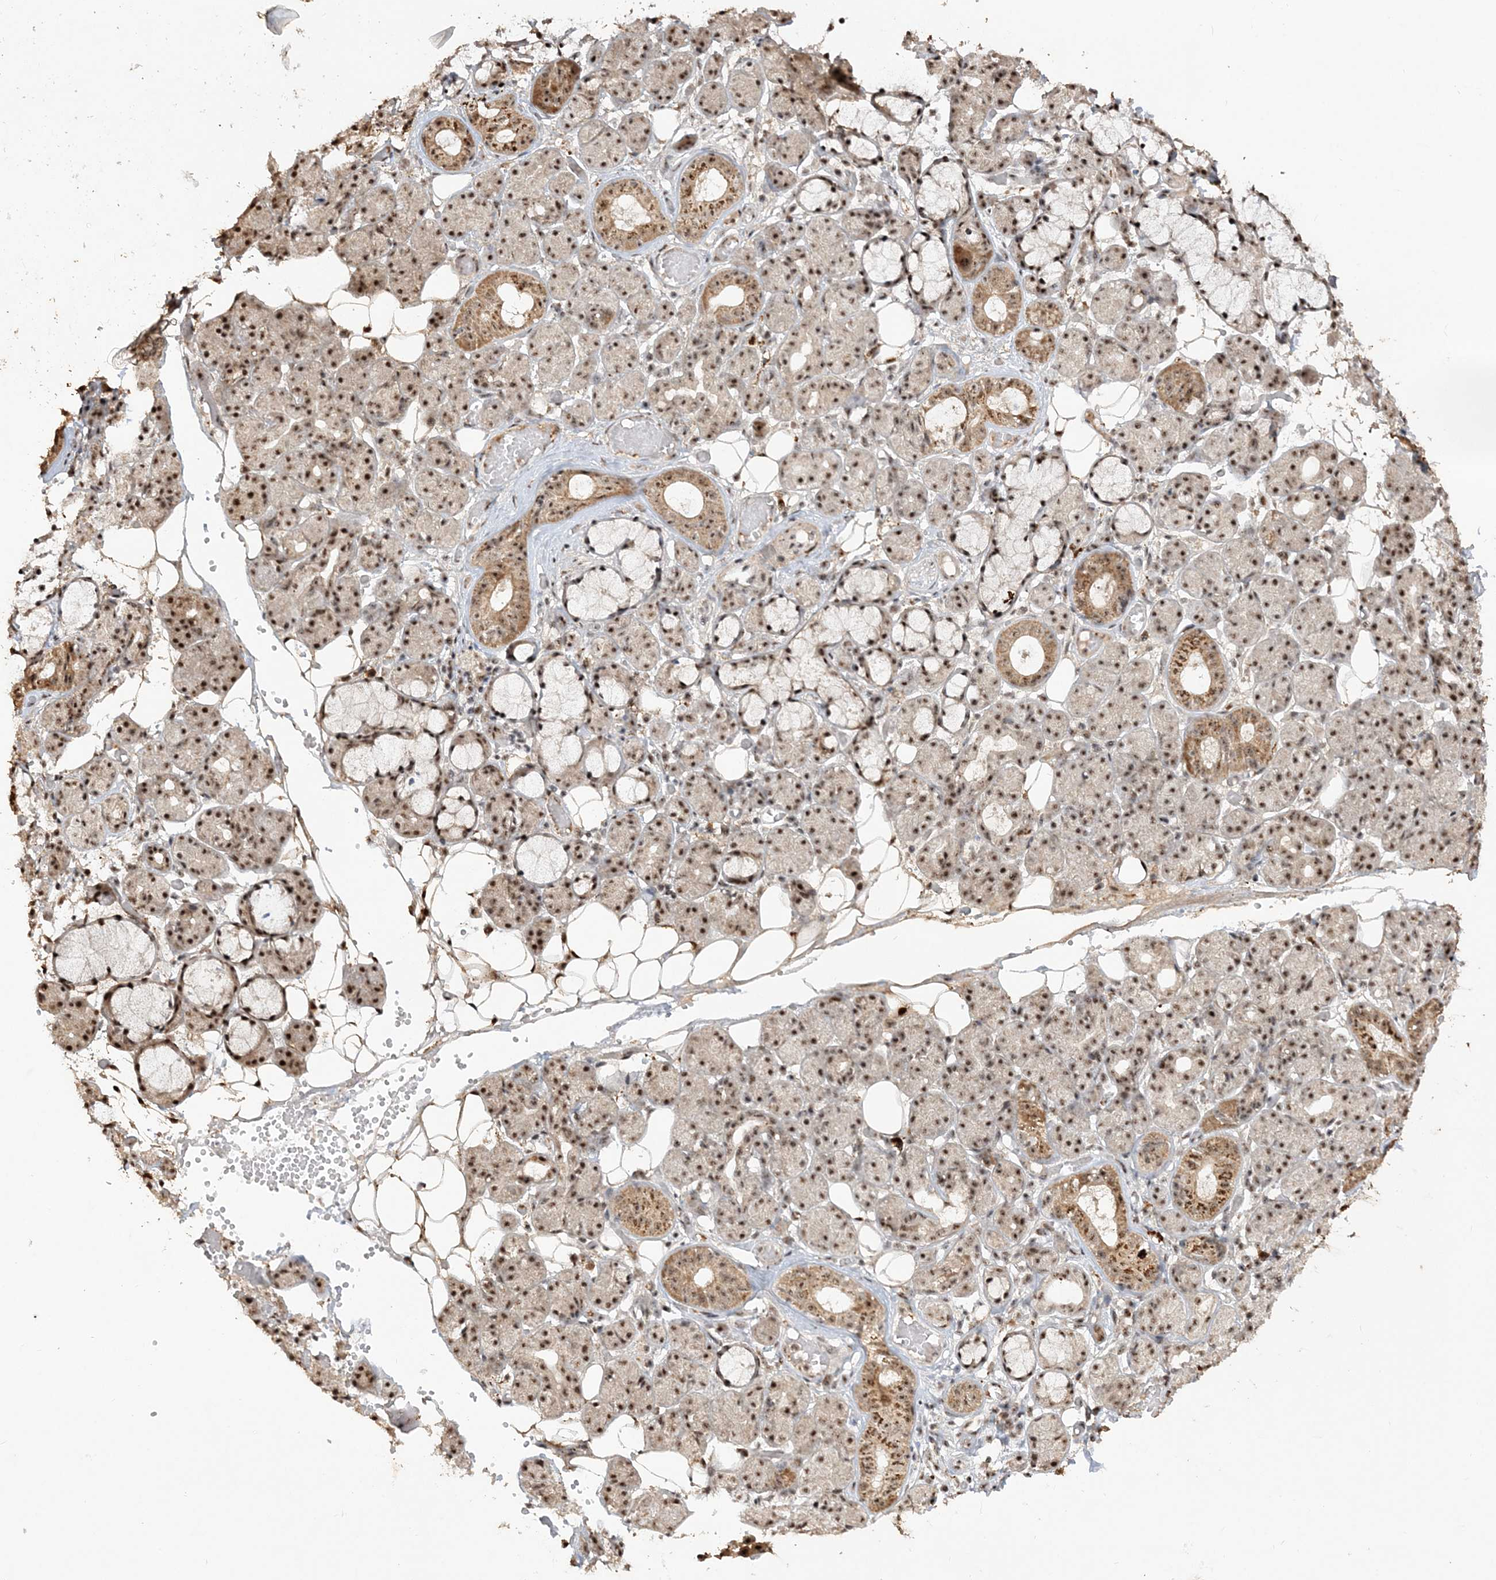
{"staining": {"intensity": "strong", "quantity": ">75%", "location": "cytoplasmic/membranous,nuclear"}, "tissue": "salivary gland", "cell_type": "Glandular cells", "image_type": "normal", "snomed": [{"axis": "morphology", "description": "Normal tissue, NOS"}, {"axis": "topography", "description": "Salivary gland"}], "caption": "A brown stain shows strong cytoplasmic/membranous,nuclear positivity of a protein in glandular cells of benign salivary gland. The protein is shown in brown color, while the nuclei are stained blue.", "gene": "POLR3B", "patient": {"sex": "male", "age": 63}}